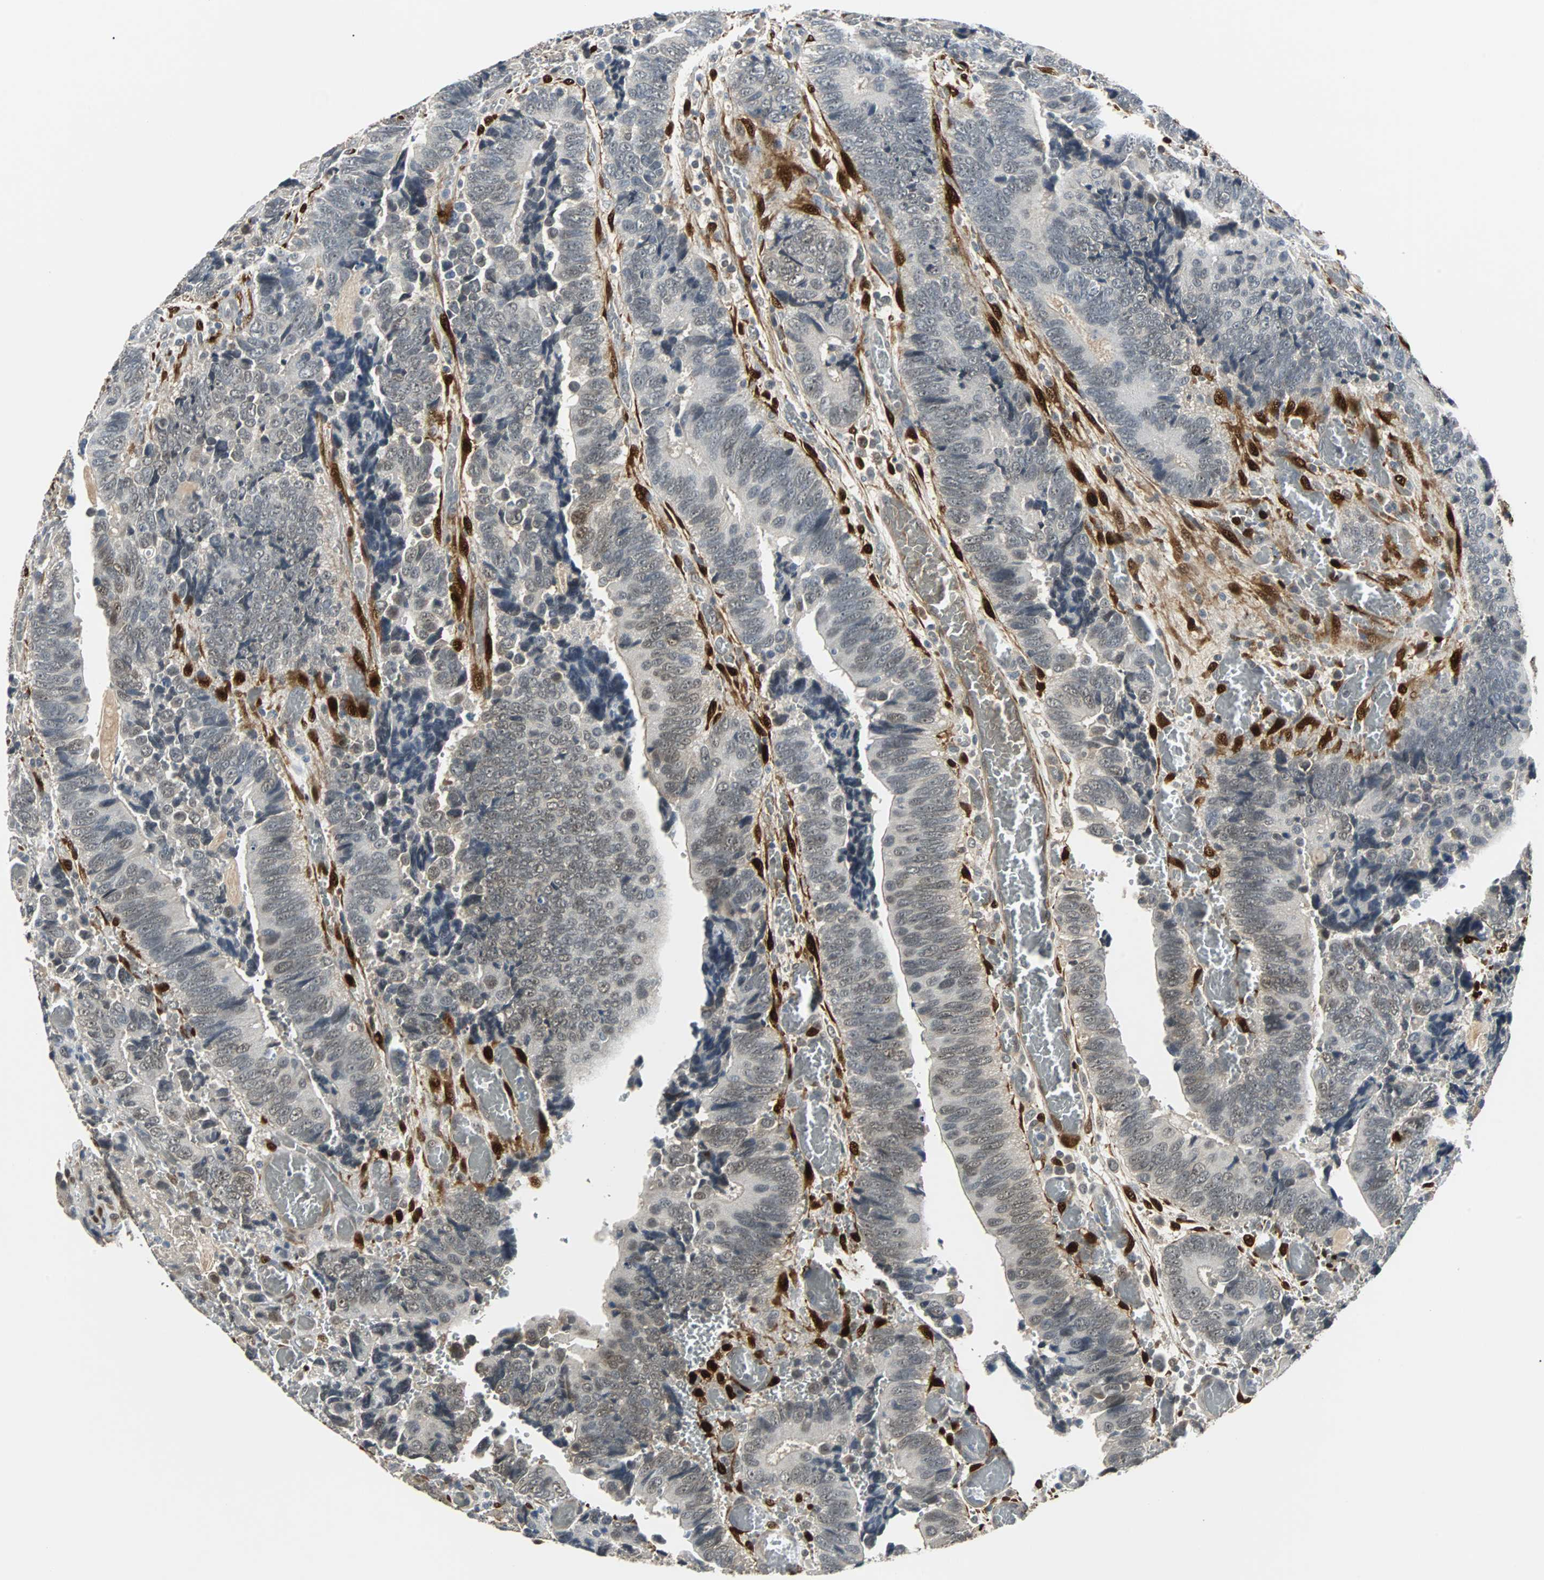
{"staining": {"intensity": "weak", "quantity": "25%-75%", "location": "nuclear"}, "tissue": "colorectal cancer", "cell_type": "Tumor cells", "image_type": "cancer", "snomed": [{"axis": "morphology", "description": "Adenocarcinoma, NOS"}, {"axis": "topography", "description": "Colon"}], "caption": "An immunohistochemistry histopathology image of tumor tissue is shown. Protein staining in brown highlights weak nuclear positivity in colorectal cancer (adenocarcinoma) within tumor cells.", "gene": "FHL2", "patient": {"sex": "male", "age": 72}}